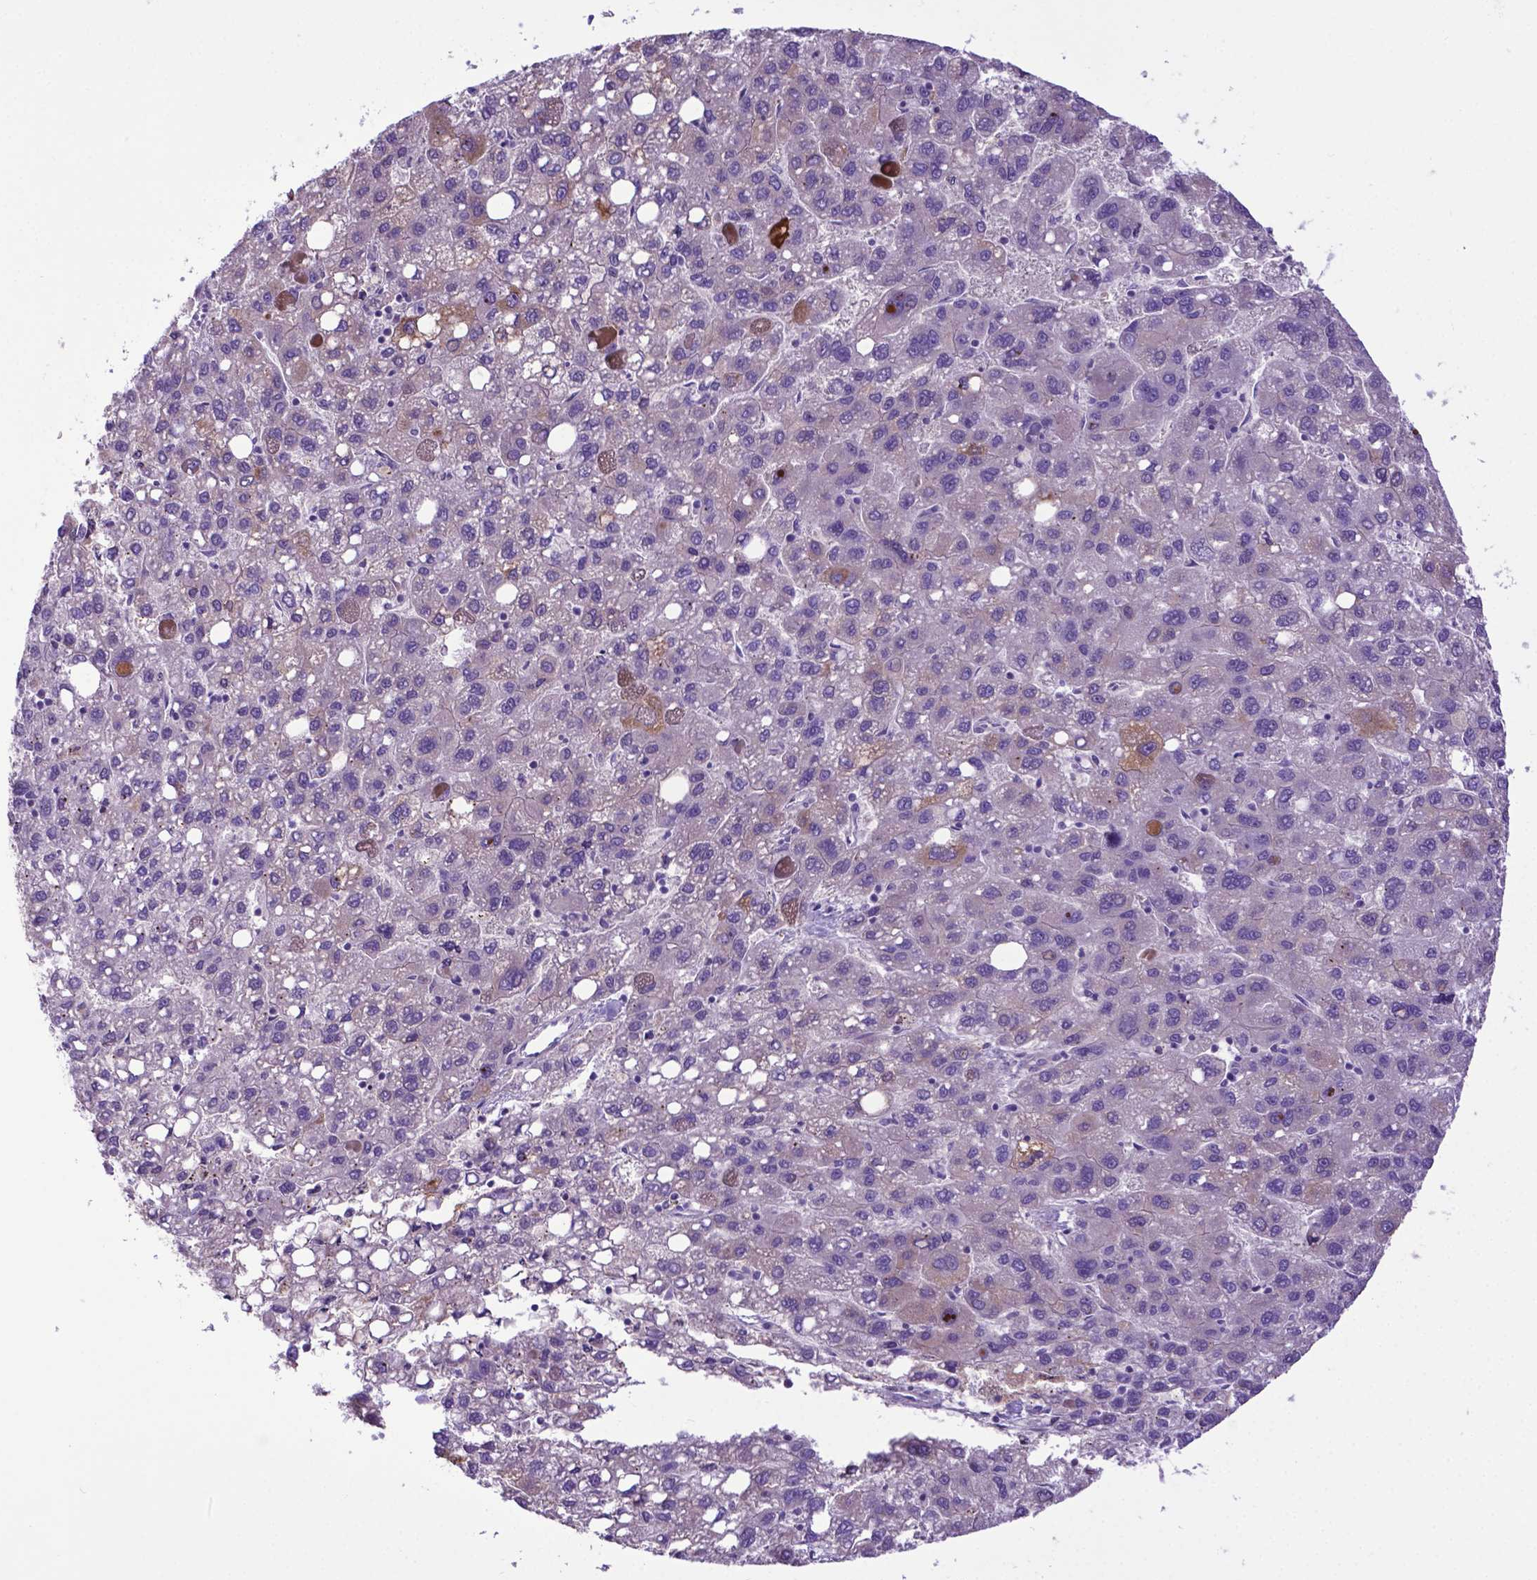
{"staining": {"intensity": "negative", "quantity": "none", "location": "none"}, "tissue": "liver cancer", "cell_type": "Tumor cells", "image_type": "cancer", "snomed": [{"axis": "morphology", "description": "Carcinoma, Hepatocellular, NOS"}, {"axis": "topography", "description": "Liver"}], "caption": "An immunohistochemistry (IHC) micrograph of hepatocellular carcinoma (liver) is shown. There is no staining in tumor cells of hepatocellular carcinoma (liver).", "gene": "ADRA2B", "patient": {"sex": "female", "age": 82}}